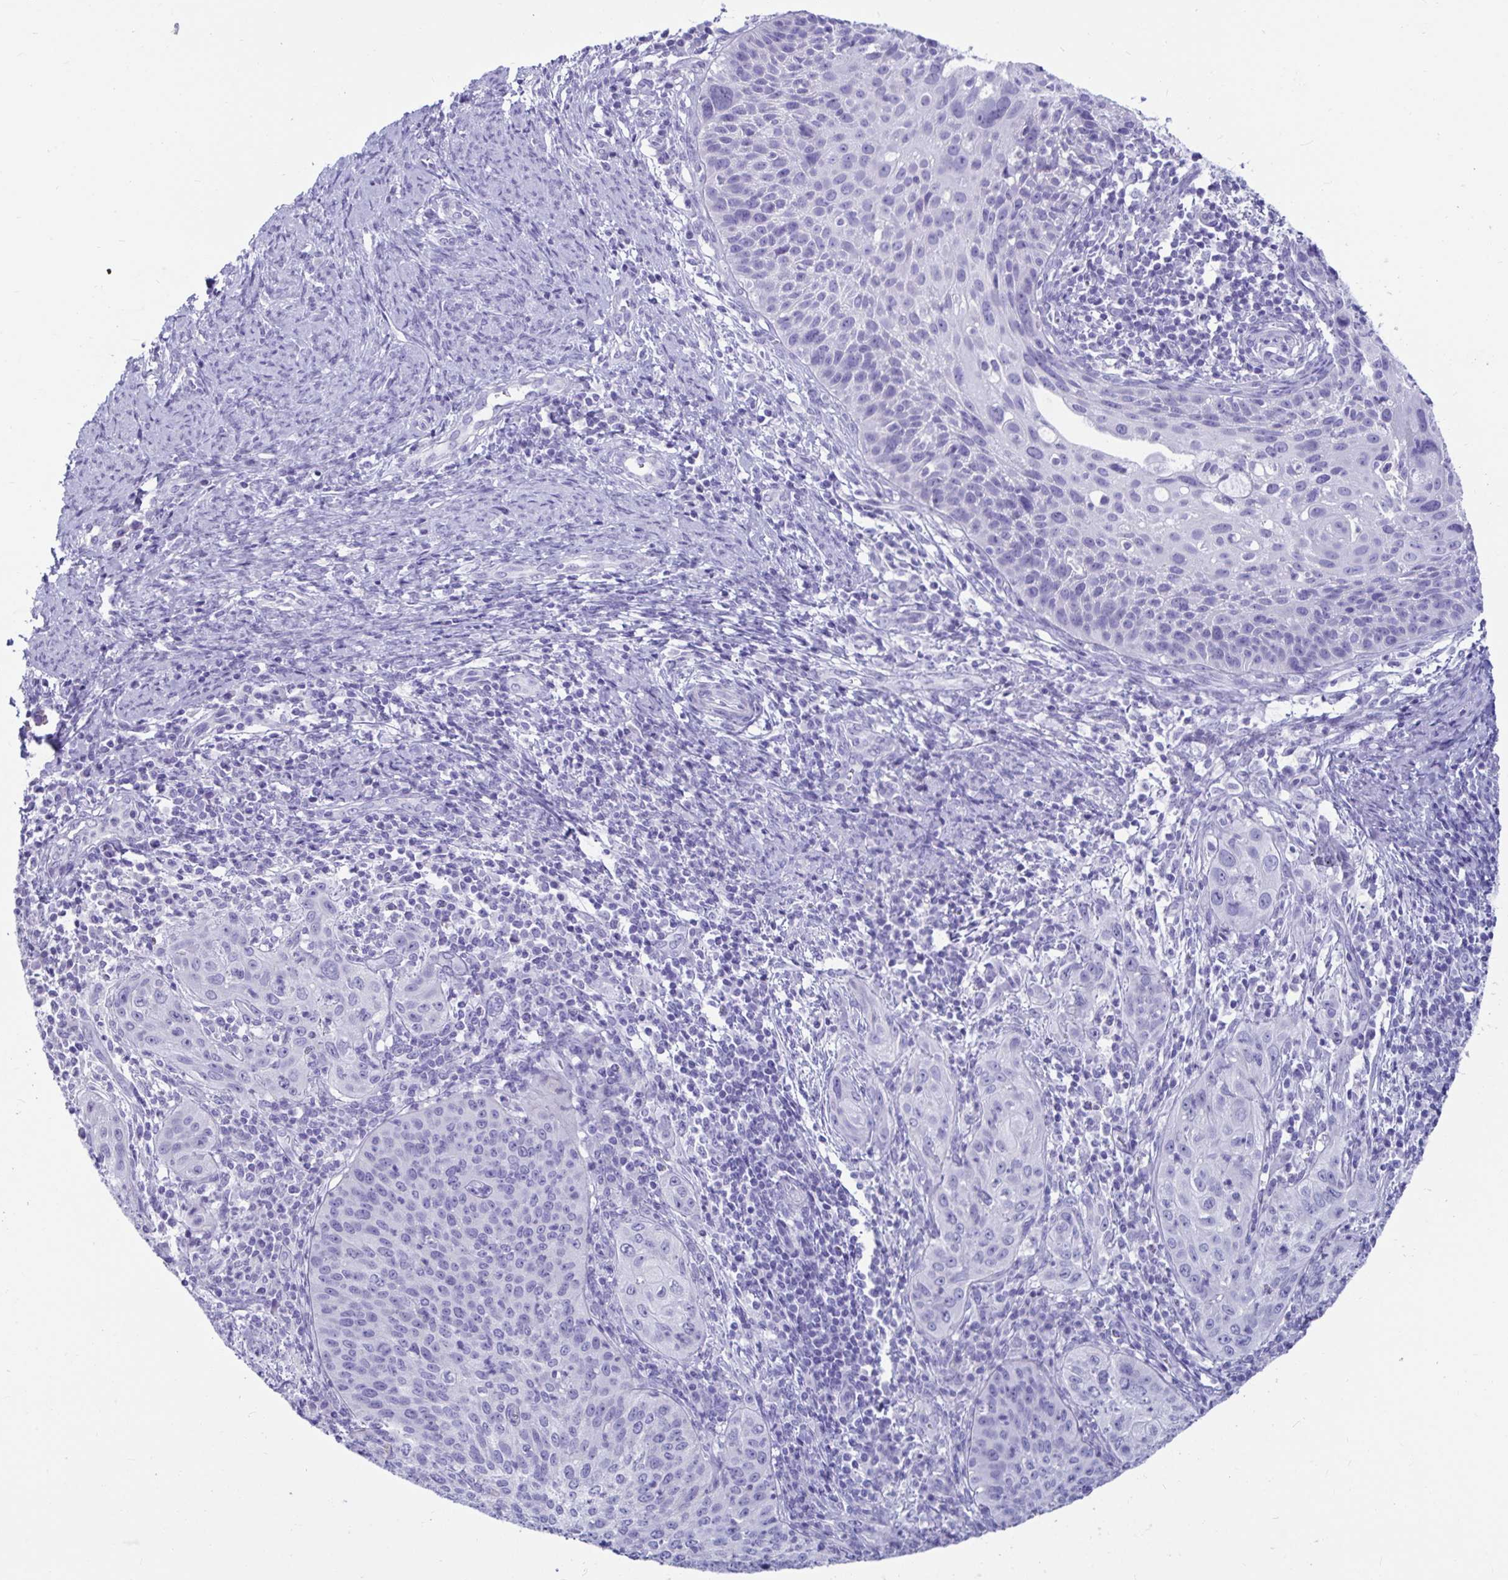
{"staining": {"intensity": "negative", "quantity": "none", "location": "none"}, "tissue": "cervical cancer", "cell_type": "Tumor cells", "image_type": "cancer", "snomed": [{"axis": "morphology", "description": "Squamous cell carcinoma, NOS"}, {"axis": "topography", "description": "Cervix"}], "caption": "Cervical cancer (squamous cell carcinoma) stained for a protein using IHC displays no staining tumor cells.", "gene": "ZPBP2", "patient": {"sex": "female", "age": 30}}